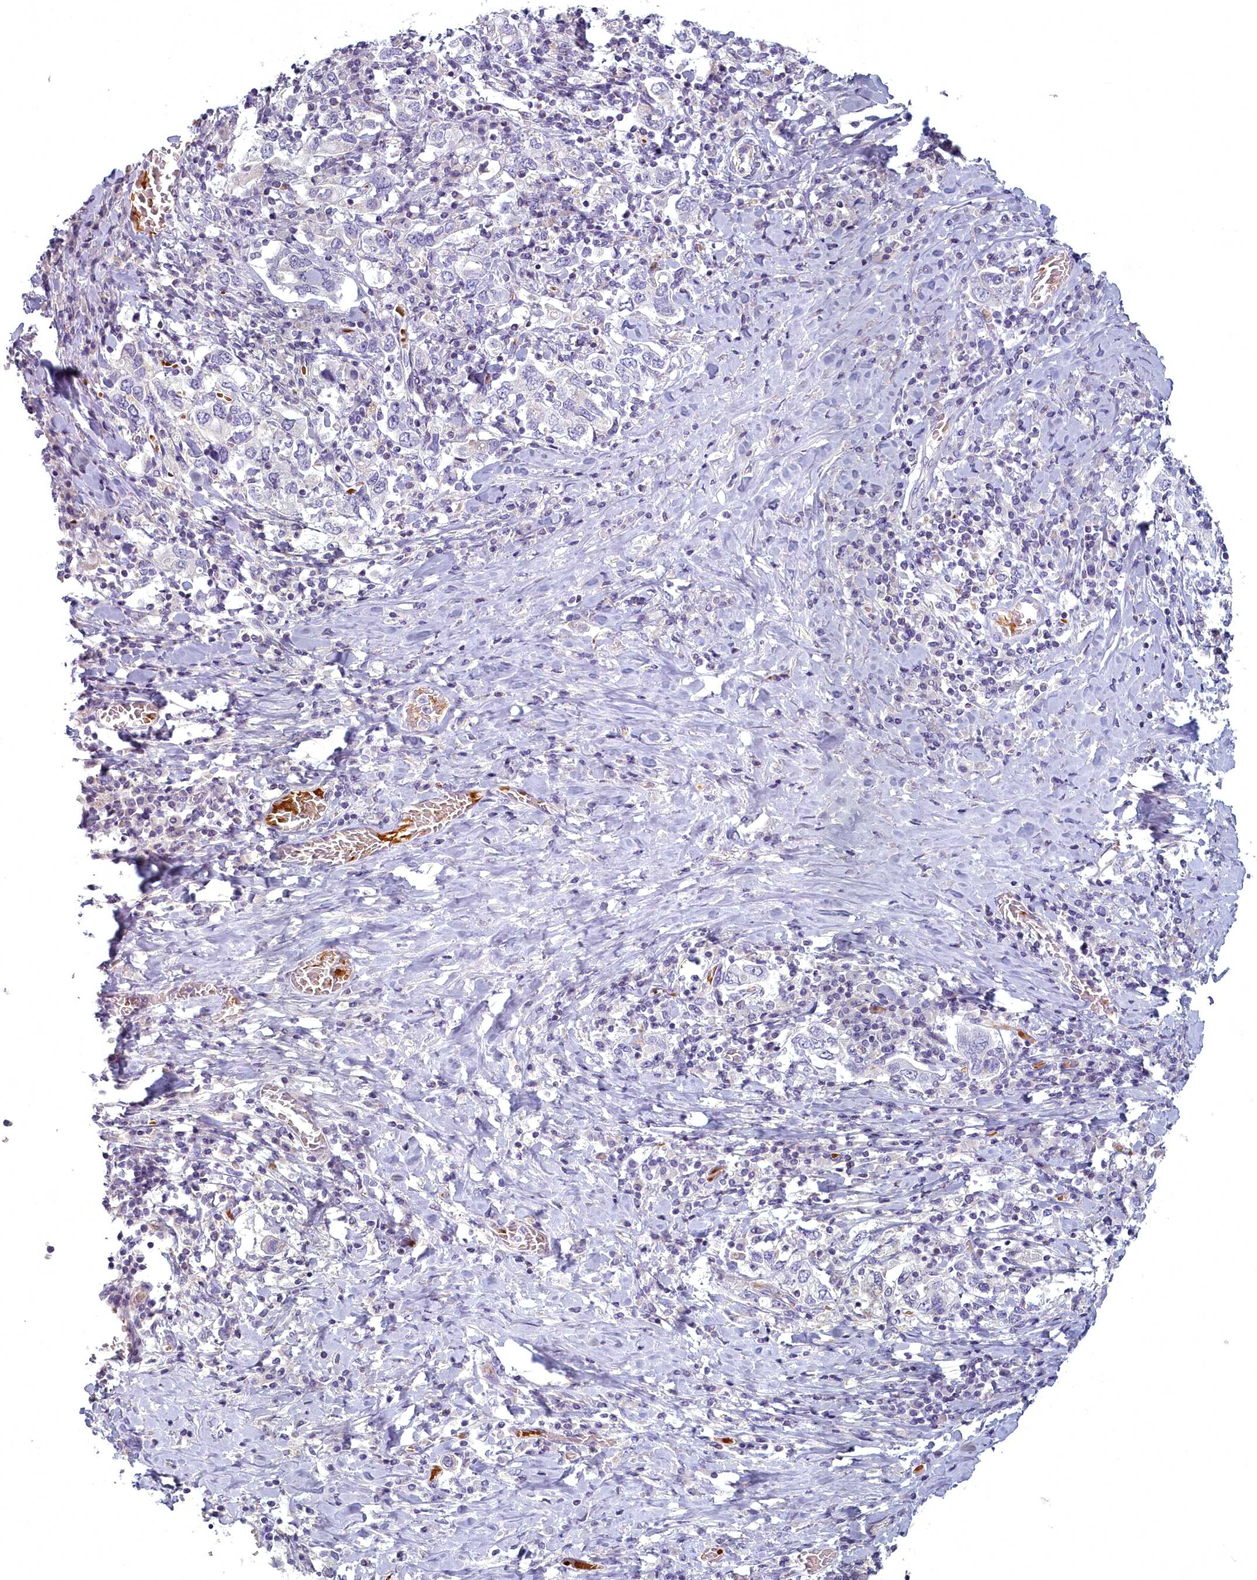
{"staining": {"intensity": "negative", "quantity": "none", "location": "none"}, "tissue": "stomach cancer", "cell_type": "Tumor cells", "image_type": "cancer", "snomed": [{"axis": "morphology", "description": "Adenocarcinoma, NOS"}, {"axis": "topography", "description": "Stomach, upper"}, {"axis": "topography", "description": "Stomach"}], "caption": "The micrograph exhibits no significant positivity in tumor cells of stomach adenocarcinoma.", "gene": "ARL15", "patient": {"sex": "male", "age": 62}}